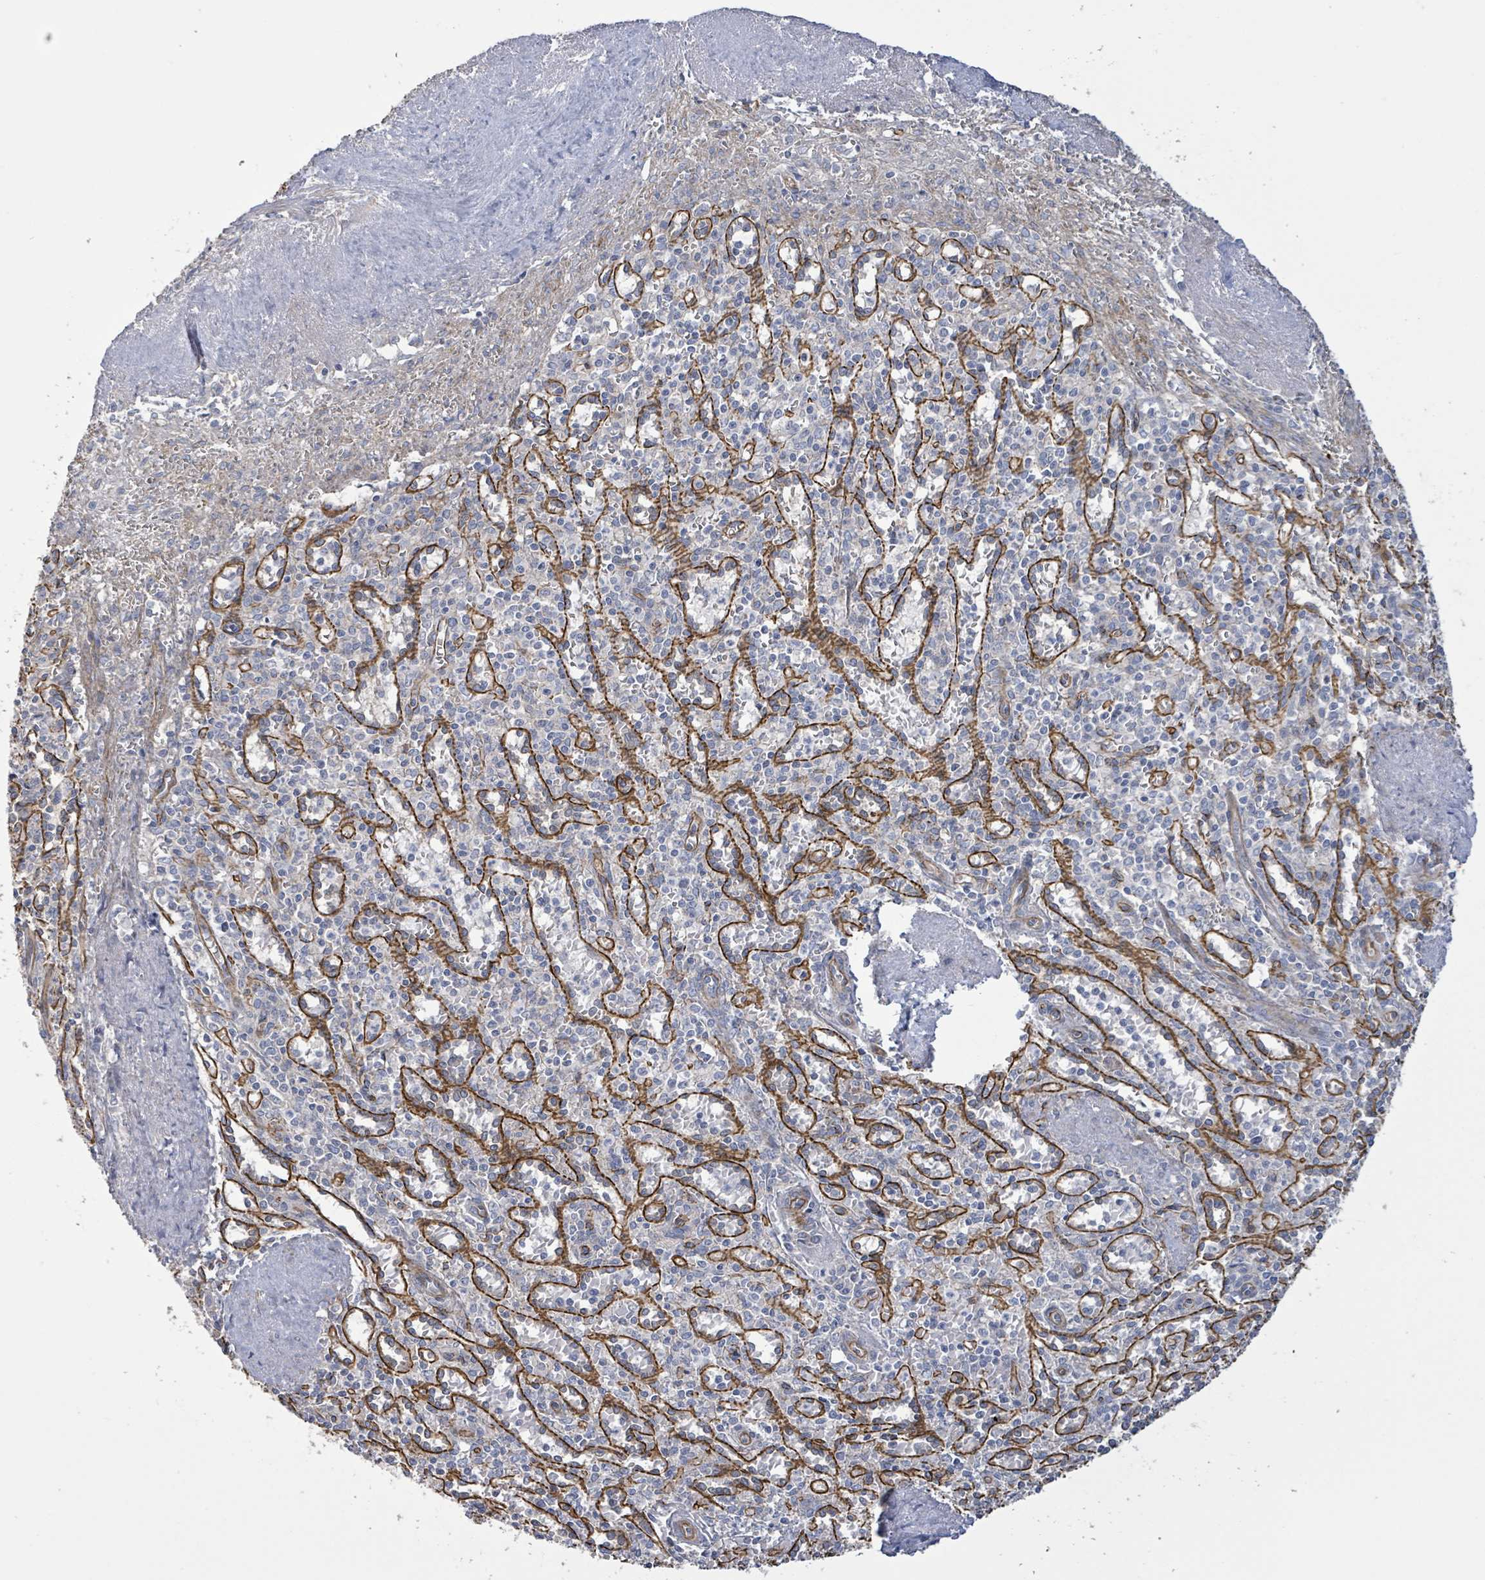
{"staining": {"intensity": "negative", "quantity": "none", "location": "none"}, "tissue": "spleen", "cell_type": "Cells in red pulp", "image_type": "normal", "snomed": [{"axis": "morphology", "description": "Normal tissue, NOS"}, {"axis": "topography", "description": "Spleen"}], "caption": "DAB immunohistochemical staining of normal human spleen exhibits no significant positivity in cells in red pulp. Brightfield microscopy of IHC stained with DAB (3,3'-diaminobenzidine) (brown) and hematoxylin (blue), captured at high magnification.", "gene": "KANK3", "patient": {"sex": "female", "age": 70}}